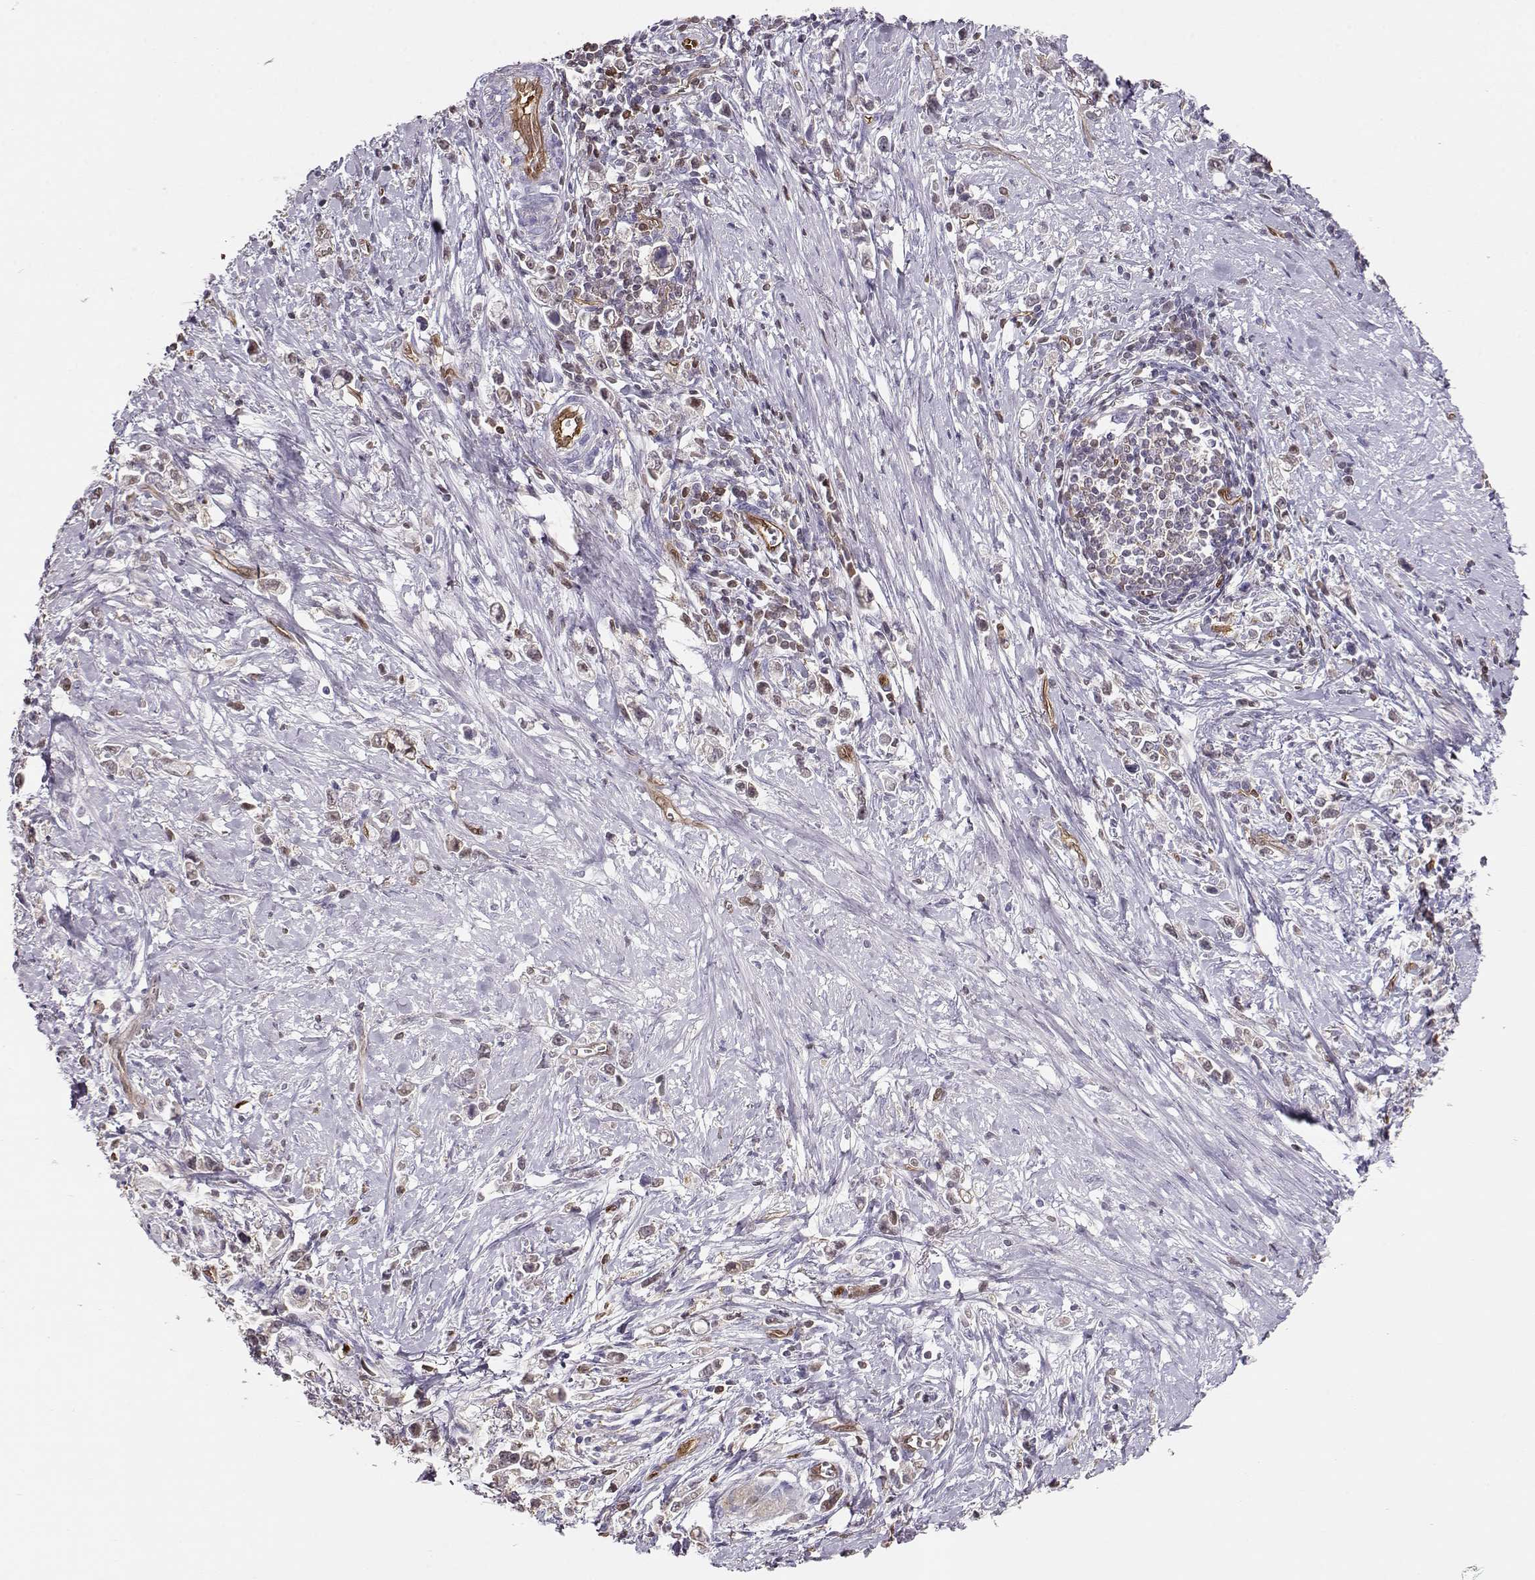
{"staining": {"intensity": "negative", "quantity": "none", "location": "none"}, "tissue": "stomach cancer", "cell_type": "Tumor cells", "image_type": "cancer", "snomed": [{"axis": "morphology", "description": "Adenocarcinoma, NOS"}, {"axis": "topography", "description": "Stomach"}], "caption": "Tumor cells are negative for protein expression in human adenocarcinoma (stomach). Brightfield microscopy of IHC stained with DAB (brown) and hematoxylin (blue), captured at high magnification.", "gene": "PNP", "patient": {"sex": "male", "age": 63}}